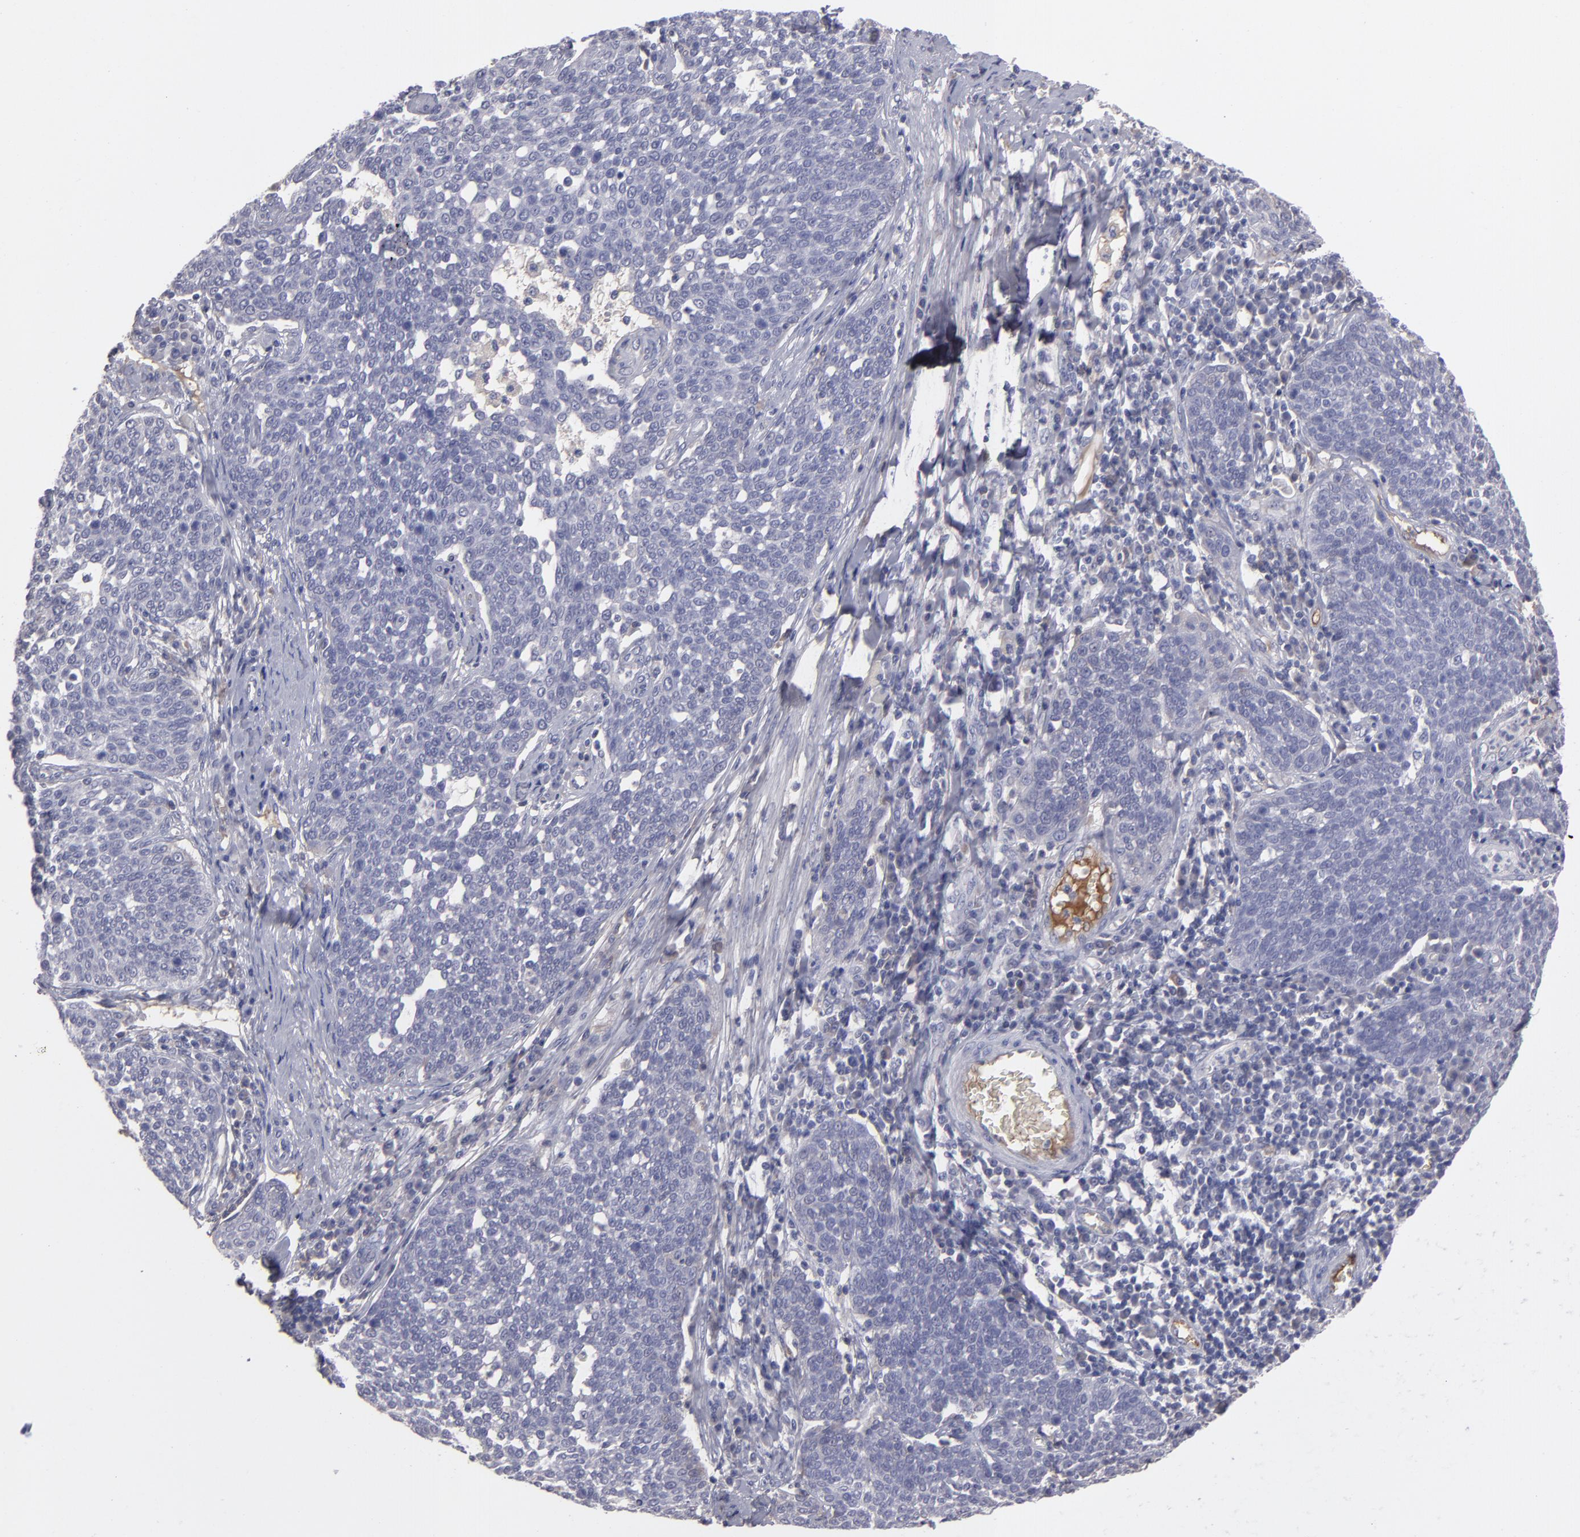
{"staining": {"intensity": "negative", "quantity": "none", "location": "none"}, "tissue": "cervical cancer", "cell_type": "Tumor cells", "image_type": "cancer", "snomed": [{"axis": "morphology", "description": "Squamous cell carcinoma, NOS"}, {"axis": "topography", "description": "Cervix"}], "caption": "Tumor cells are negative for brown protein staining in cervical cancer.", "gene": "ITIH4", "patient": {"sex": "female", "age": 34}}